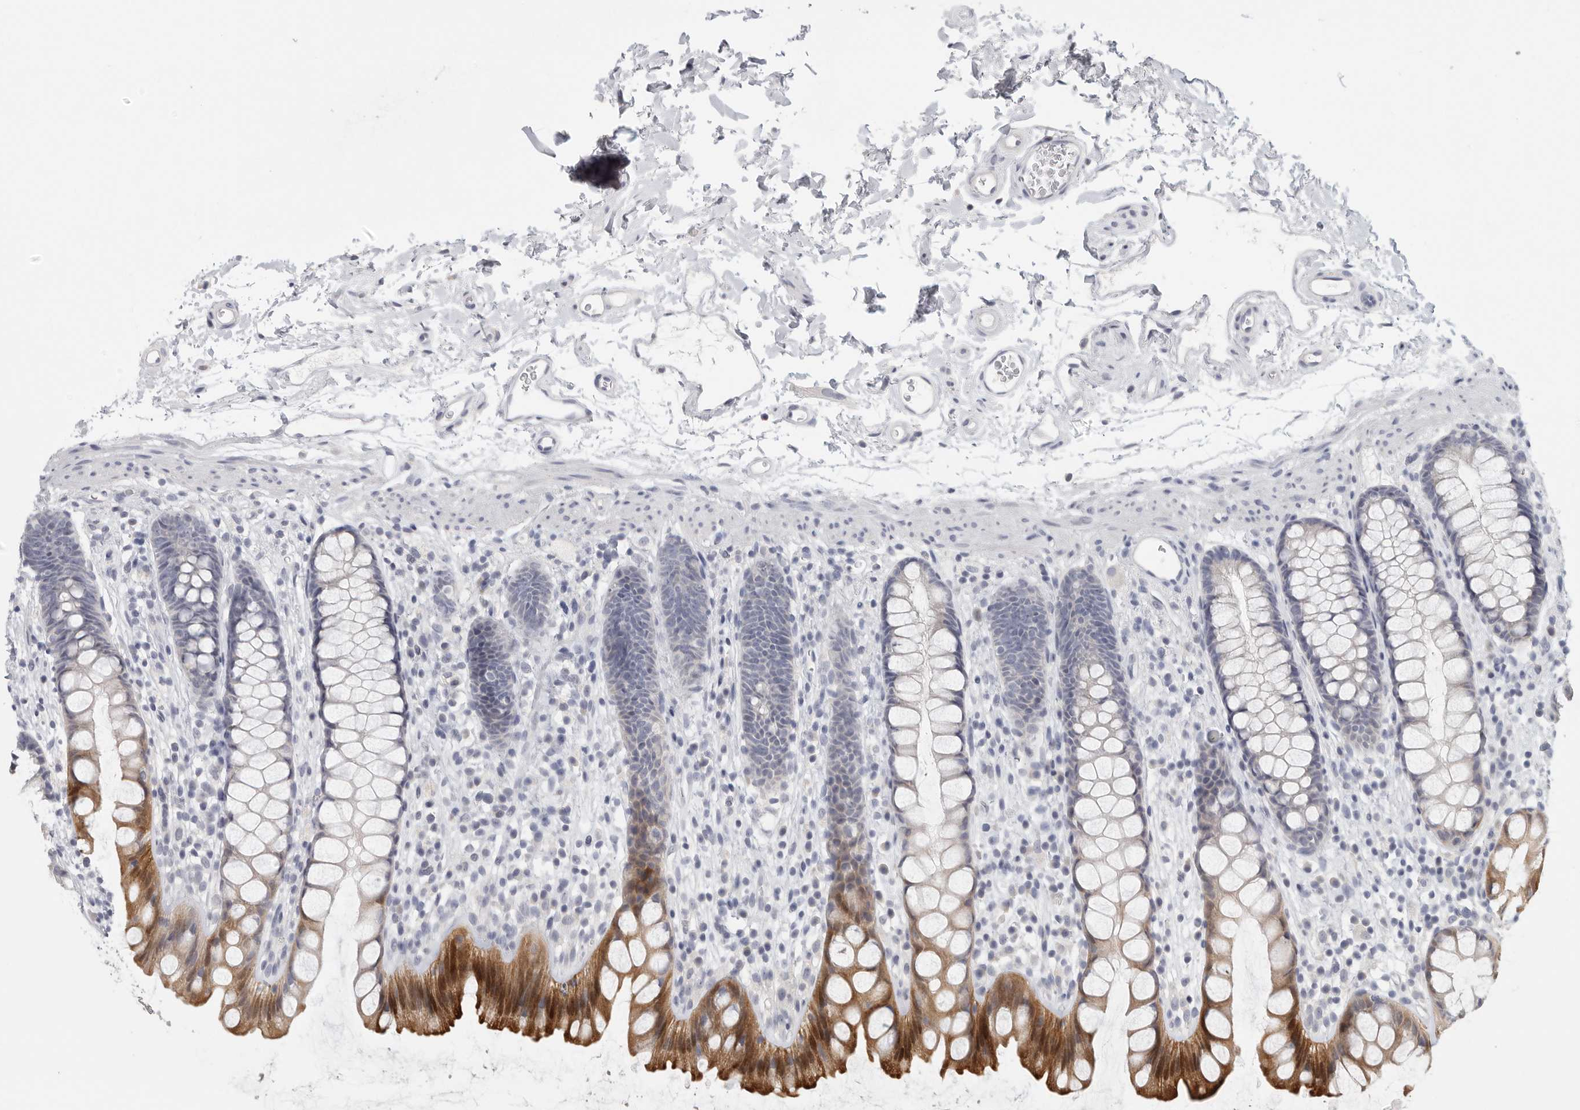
{"staining": {"intensity": "strong", "quantity": "<25%", "location": "cytoplasmic/membranous"}, "tissue": "rectum", "cell_type": "Glandular cells", "image_type": "normal", "snomed": [{"axis": "morphology", "description": "Normal tissue, NOS"}, {"axis": "topography", "description": "Rectum"}], "caption": "An immunohistochemistry (IHC) micrograph of normal tissue is shown. Protein staining in brown labels strong cytoplasmic/membranous positivity in rectum within glandular cells.", "gene": "DNAJC11", "patient": {"sex": "female", "age": 65}}